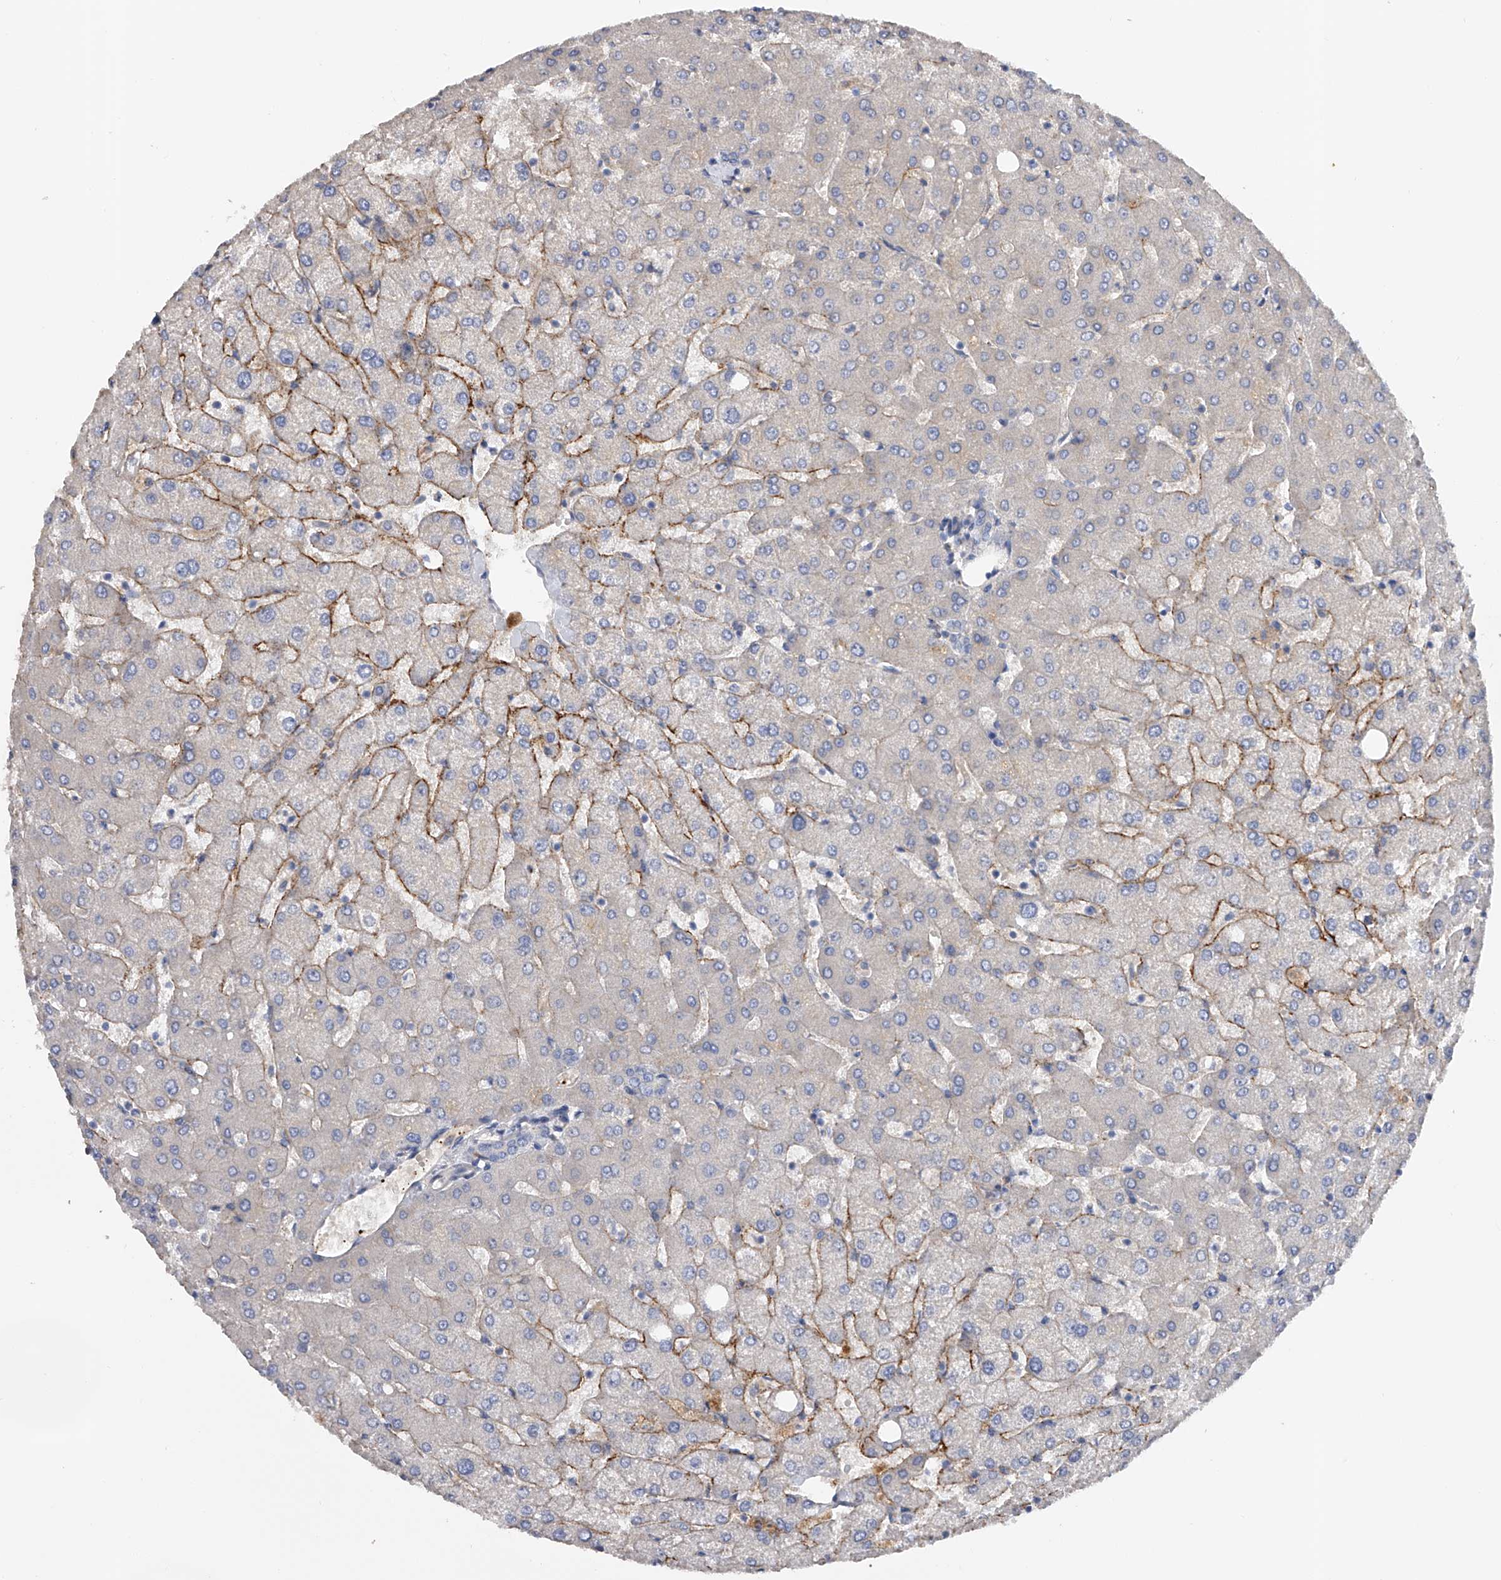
{"staining": {"intensity": "negative", "quantity": "none", "location": "none"}, "tissue": "liver", "cell_type": "Cholangiocytes", "image_type": "normal", "snomed": [{"axis": "morphology", "description": "Normal tissue, NOS"}, {"axis": "topography", "description": "Liver"}], "caption": "Immunohistochemical staining of benign liver displays no significant positivity in cholangiocytes.", "gene": "RWDD2A", "patient": {"sex": "female", "age": 54}}